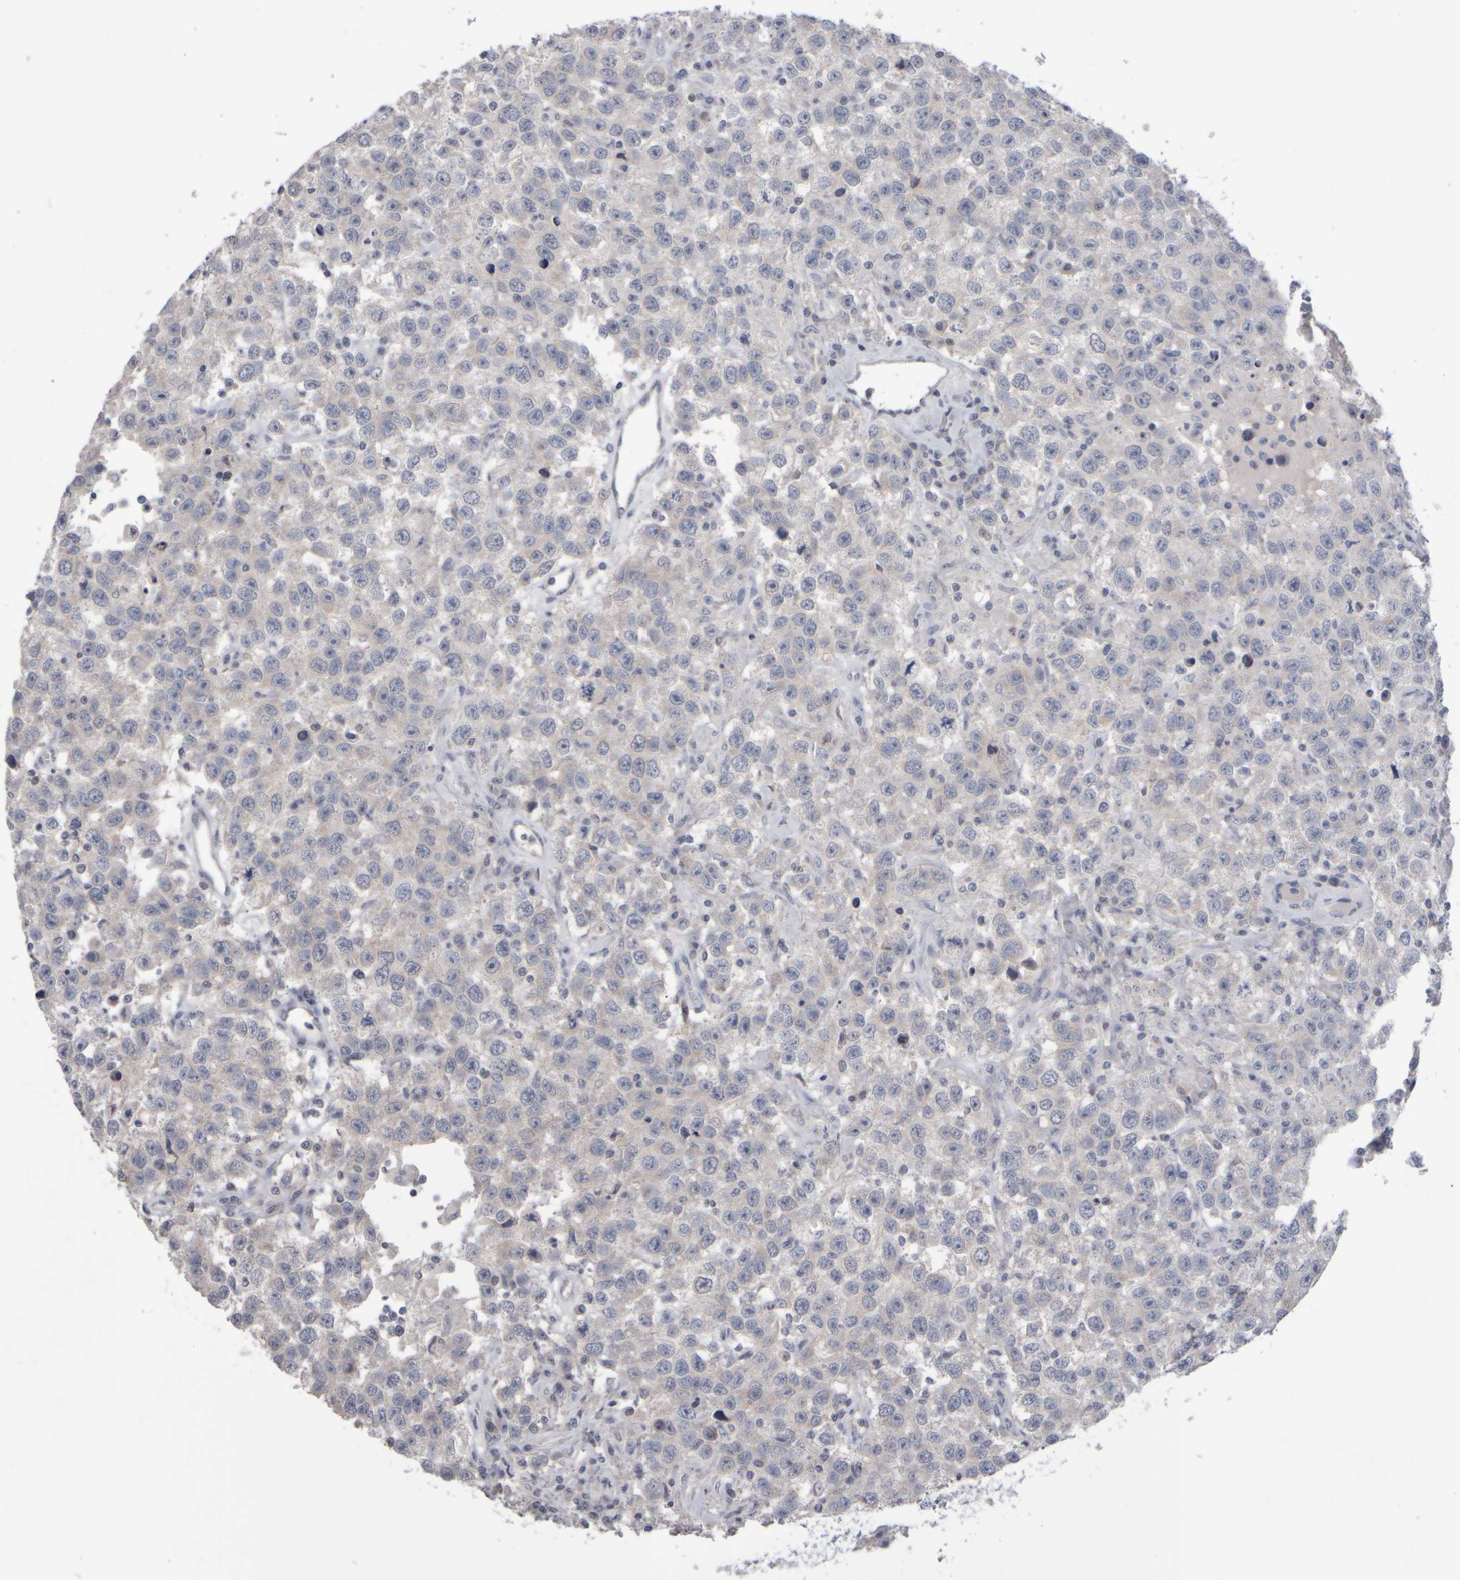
{"staining": {"intensity": "negative", "quantity": "none", "location": "none"}, "tissue": "testis cancer", "cell_type": "Tumor cells", "image_type": "cancer", "snomed": [{"axis": "morphology", "description": "Seminoma, NOS"}, {"axis": "topography", "description": "Testis"}], "caption": "IHC image of neoplastic tissue: testis seminoma stained with DAB (3,3'-diaminobenzidine) demonstrates no significant protein positivity in tumor cells.", "gene": "EPHX2", "patient": {"sex": "male", "age": 41}}